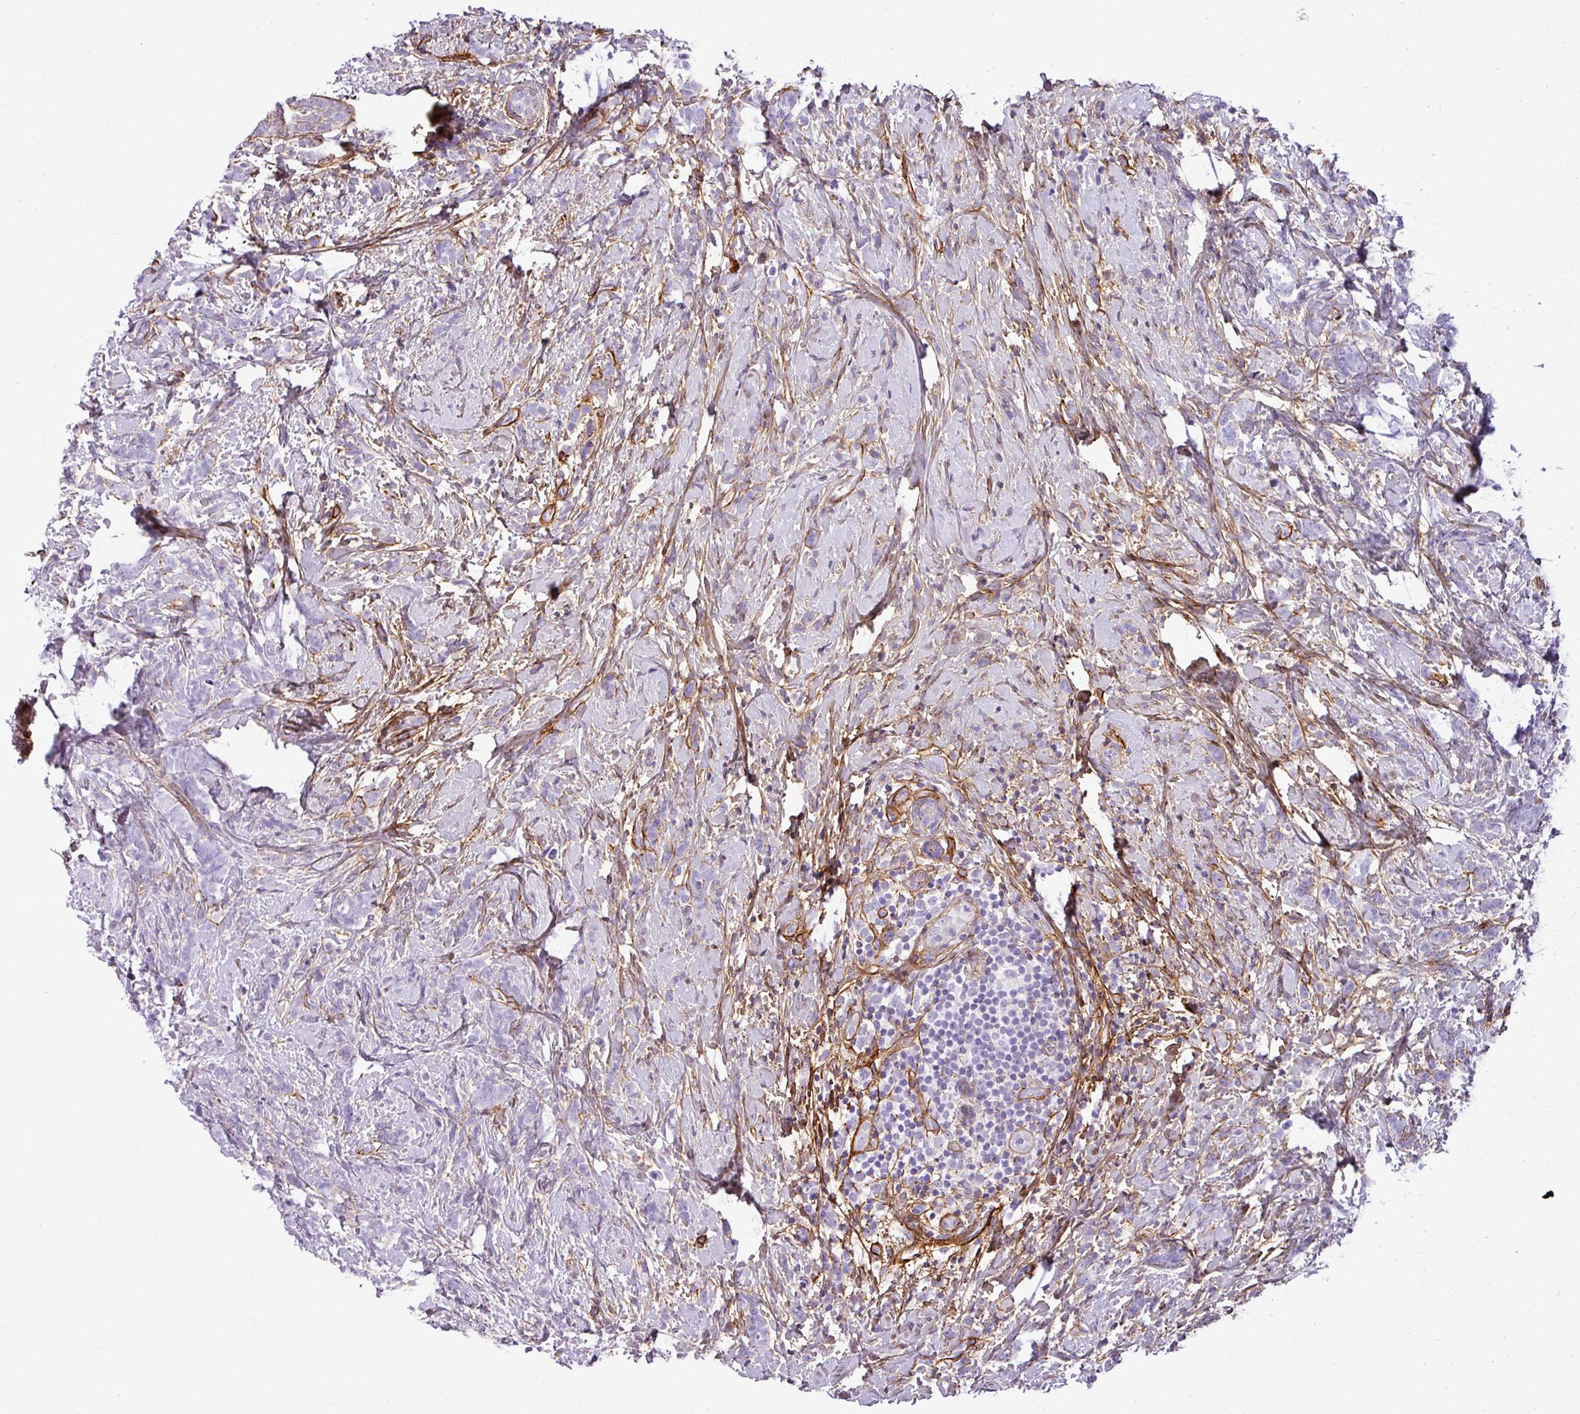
{"staining": {"intensity": "negative", "quantity": "none", "location": "none"}, "tissue": "breast cancer", "cell_type": "Tumor cells", "image_type": "cancer", "snomed": [{"axis": "morphology", "description": "Lobular carcinoma"}, {"axis": "topography", "description": "Breast"}], "caption": "This micrograph is of lobular carcinoma (breast) stained with immunohistochemistry (IHC) to label a protein in brown with the nuclei are counter-stained blue. There is no staining in tumor cells.", "gene": "PARD6G", "patient": {"sex": "female", "age": 58}}